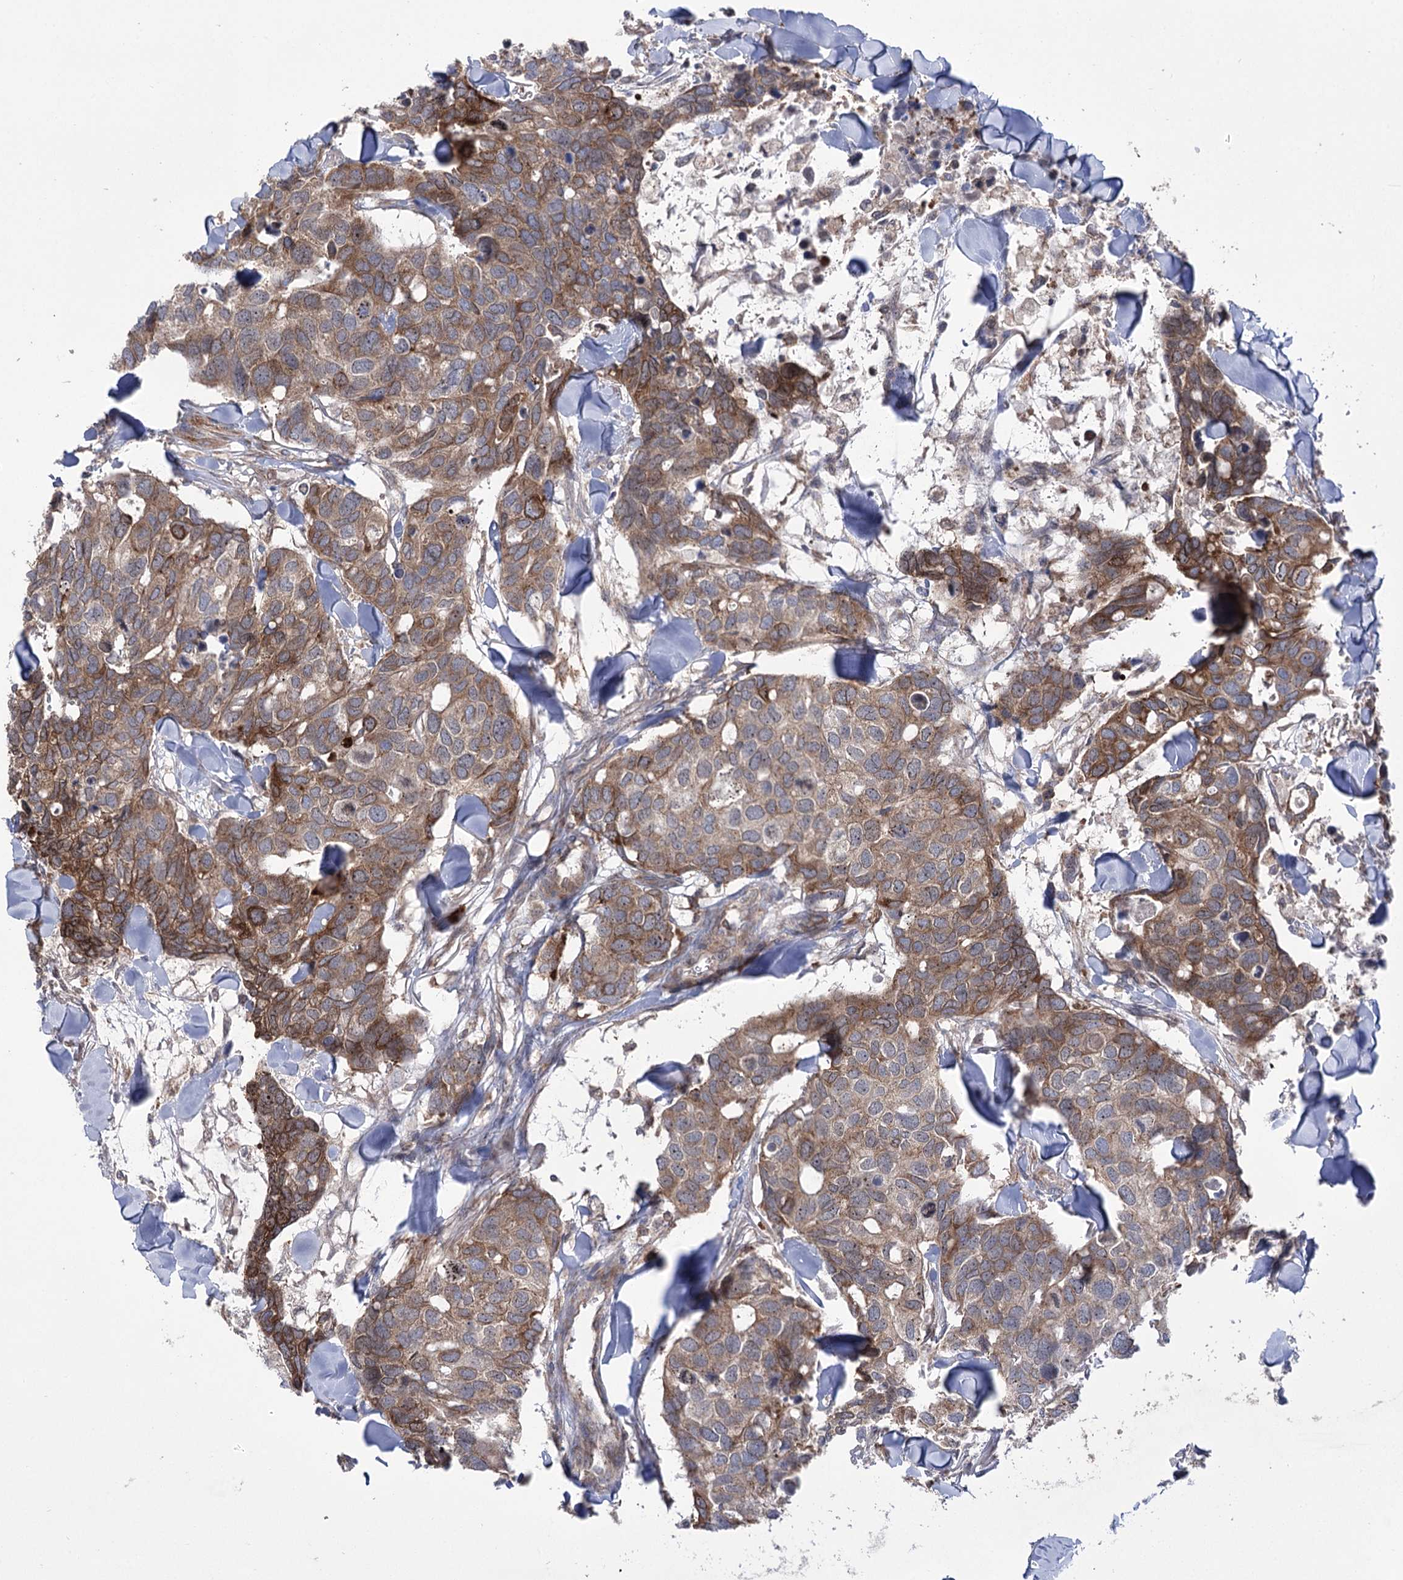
{"staining": {"intensity": "moderate", "quantity": ">75%", "location": "cytoplasmic/membranous"}, "tissue": "breast cancer", "cell_type": "Tumor cells", "image_type": "cancer", "snomed": [{"axis": "morphology", "description": "Duct carcinoma"}, {"axis": "topography", "description": "Breast"}], "caption": "Breast cancer stained with IHC exhibits moderate cytoplasmic/membranous staining in approximately >75% of tumor cells. The protein is shown in brown color, while the nuclei are stained blue.", "gene": "ZNF622", "patient": {"sex": "female", "age": 83}}